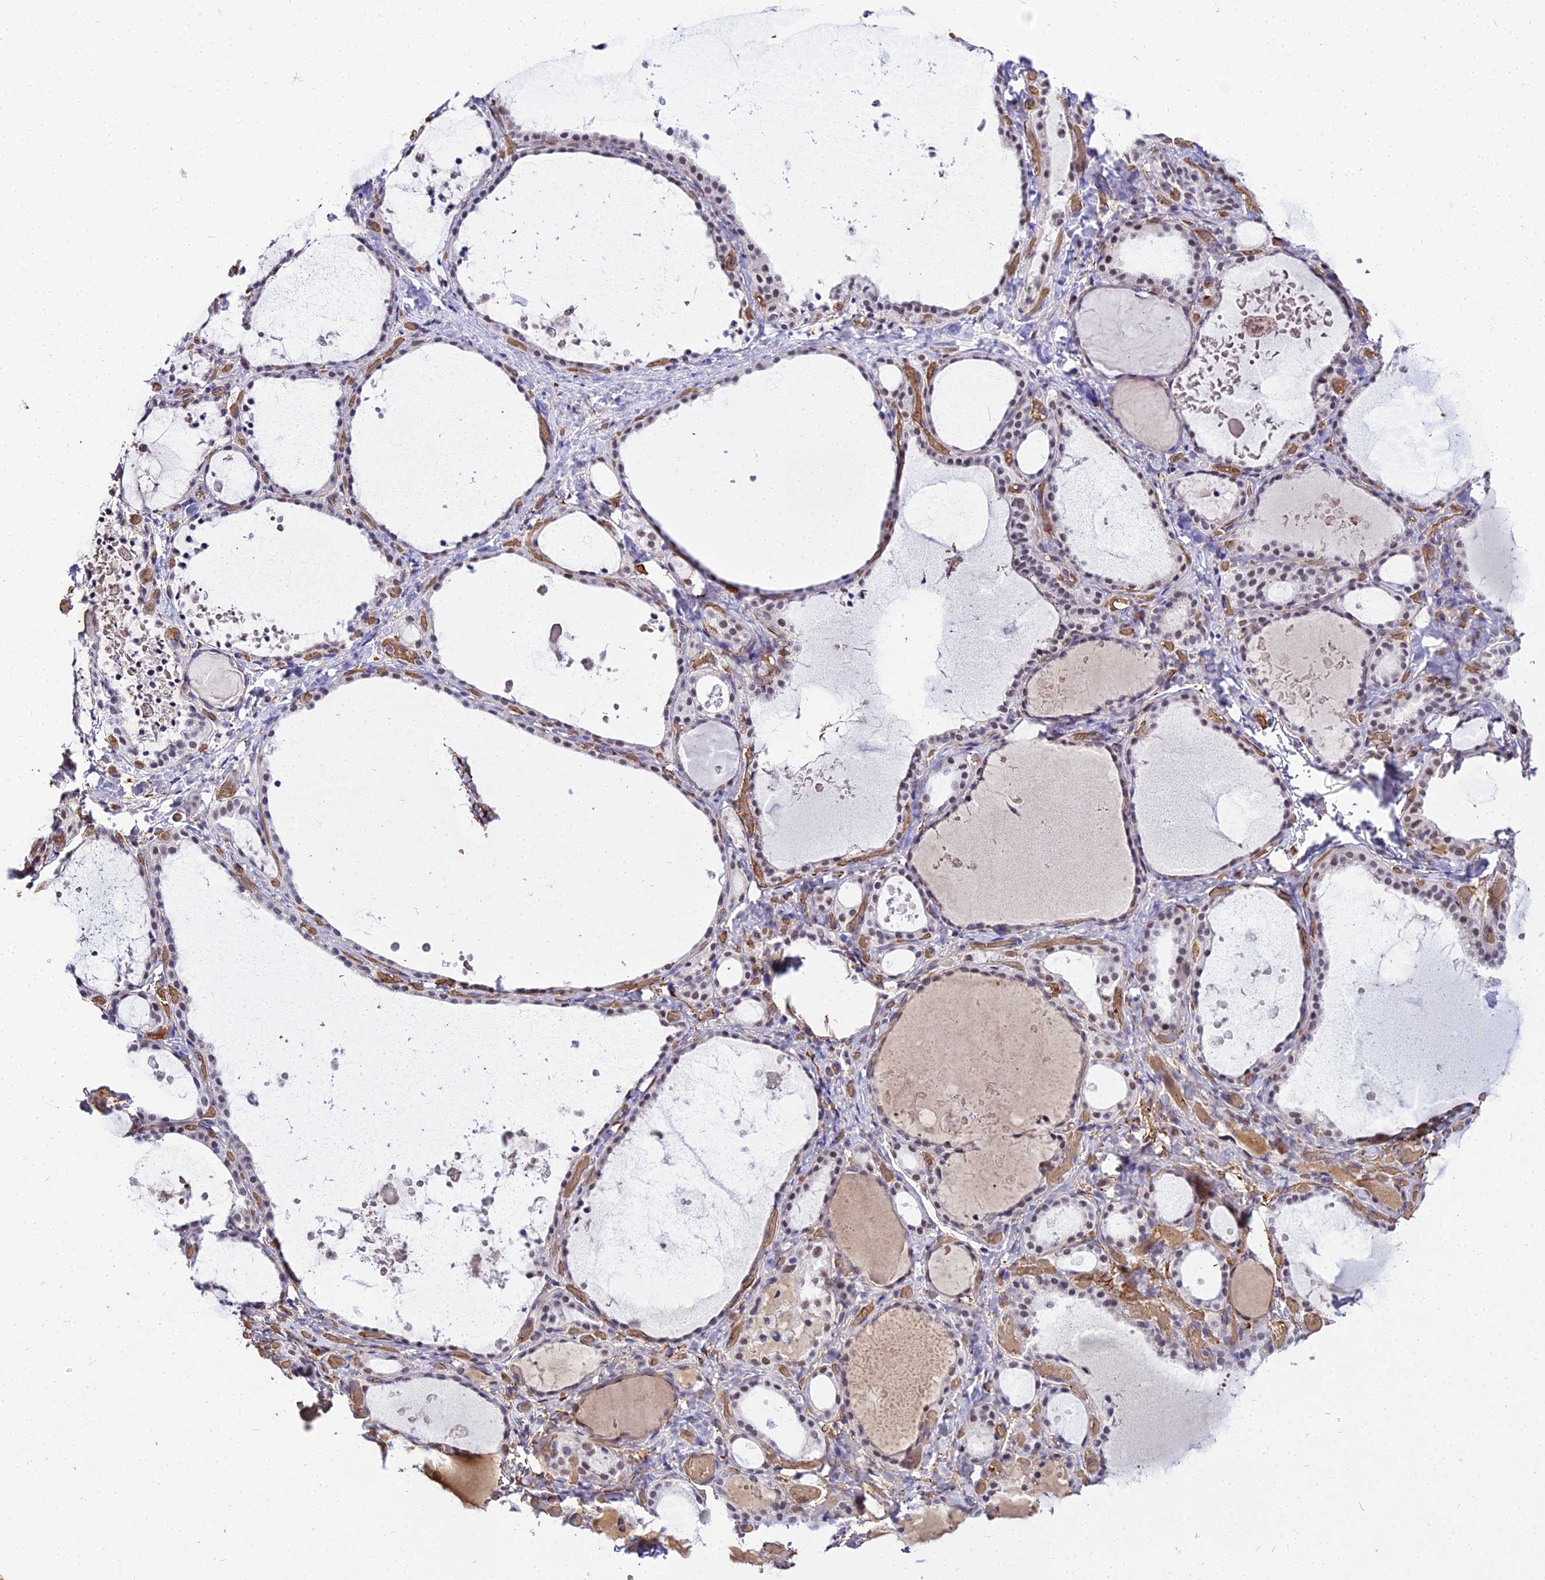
{"staining": {"intensity": "weak", "quantity": "25%-75%", "location": "nuclear"}, "tissue": "thyroid gland", "cell_type": "Glandular cells", "image_type": "normal", "snomed": [{"axis": "morphology", "description": "Normal tissue, NOS"}, {"axis": "topography", "description": "Thyroid gland"}], "caption": "An image of thyroid gland stained for a protein exhibits weak nuclear brown staining in glandular cells.", "gene": "BCL9", "patient": {"sex": "female", "age": 44}}